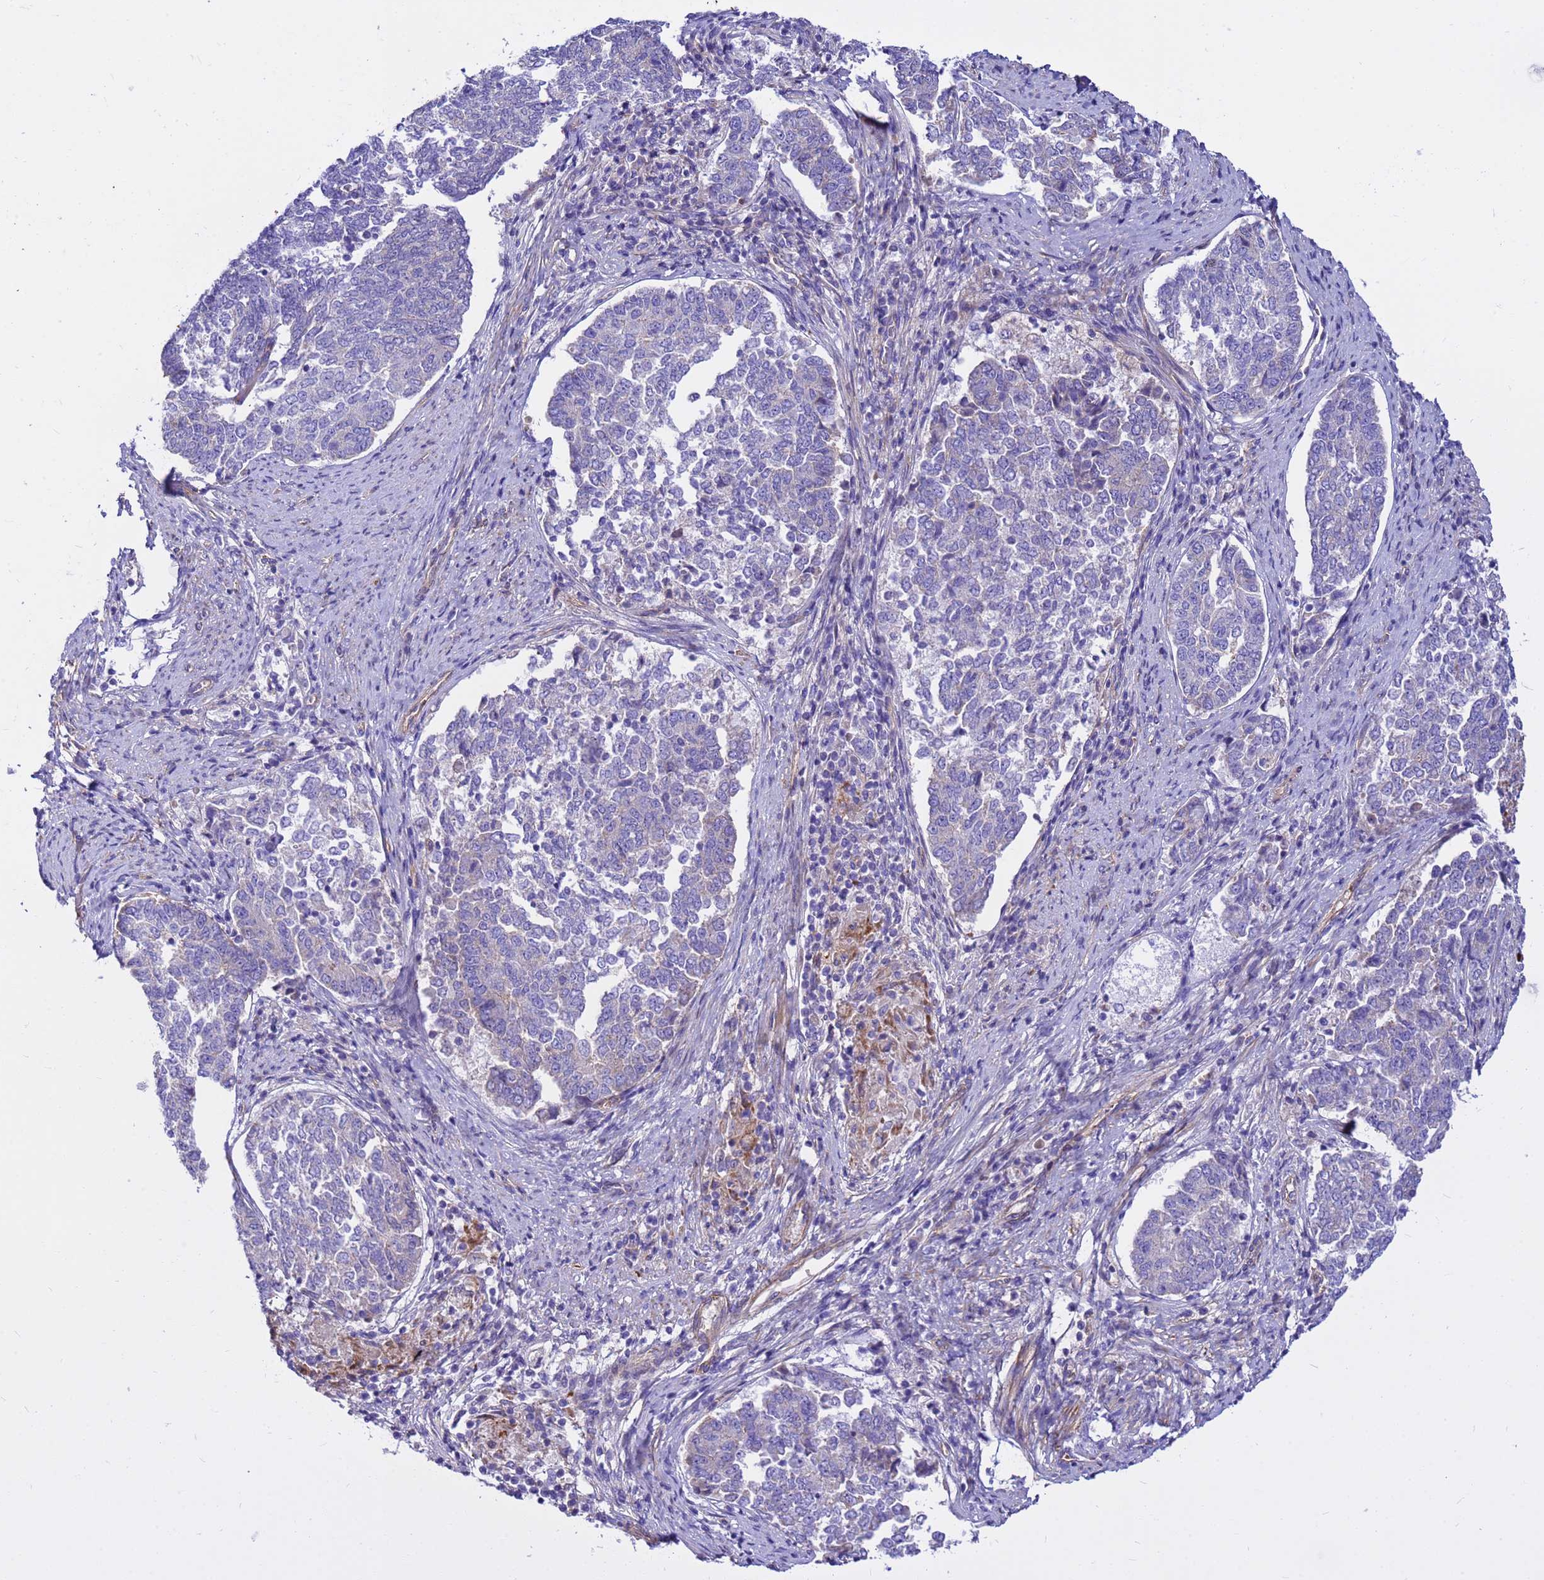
{"staining": {"intensity": "negative", "quantity": "none", "location": "none"}, "tissue": "endometrial cancer", "cell_type": "Tumor cells", "image_type": "cancer", "snomed": [{"axis": "morphology", "description": "Adenocarcinoma, NOS"}, {"axis": "topography", "description": "Endometrium"}], "caption": "Tumor cells are negative for brown protein staining in endometrial adenocarcinoma.", "gene": "CRHBP", "patient": {"sex": "female", "age": 80}}